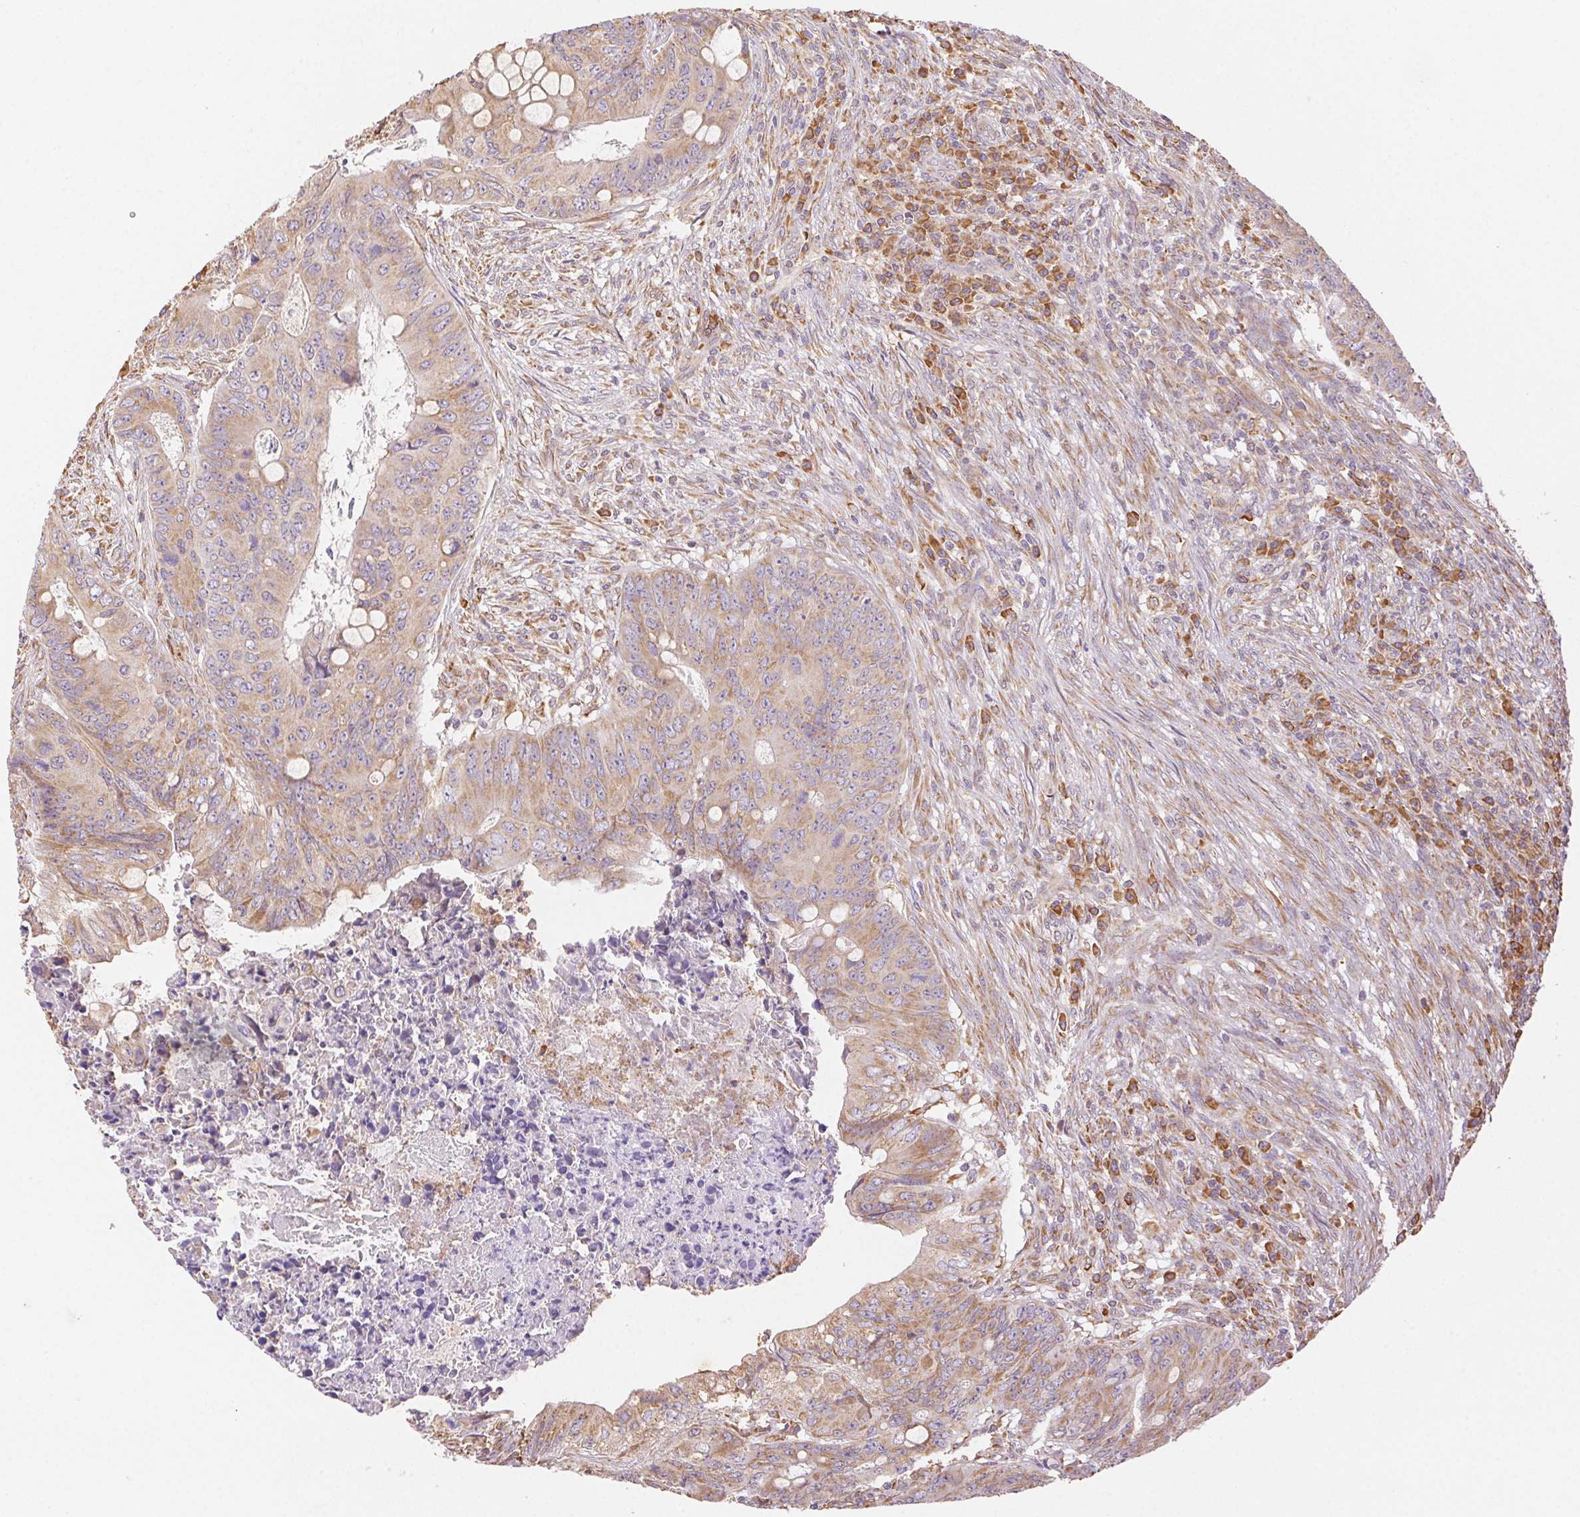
{"staining": {"intensity": "weak", "quantity": ">75%", "location": "cytoplasmic/membranous"}, "tissue": "colorectal cancer", "cell_type": "Tumor cells", "image_type": "cancer", "snomed": [{"axis": "morphology", "description": "Adenocarcinoma, NOS"}, {"axis": "topography", "description": "Colon"}], "caption": "Immunohistochemistry (DAB (3,3'-diaminobenzidine)) staining of colorectal cancer reveals weak cytoplasmic/membranous protein positivity in about >75% of tumor cells. (IHC, brightfield microscopy, high magnification).", "gene": "ENTREP1", "patient": {"sex": "female", "age": 74}}